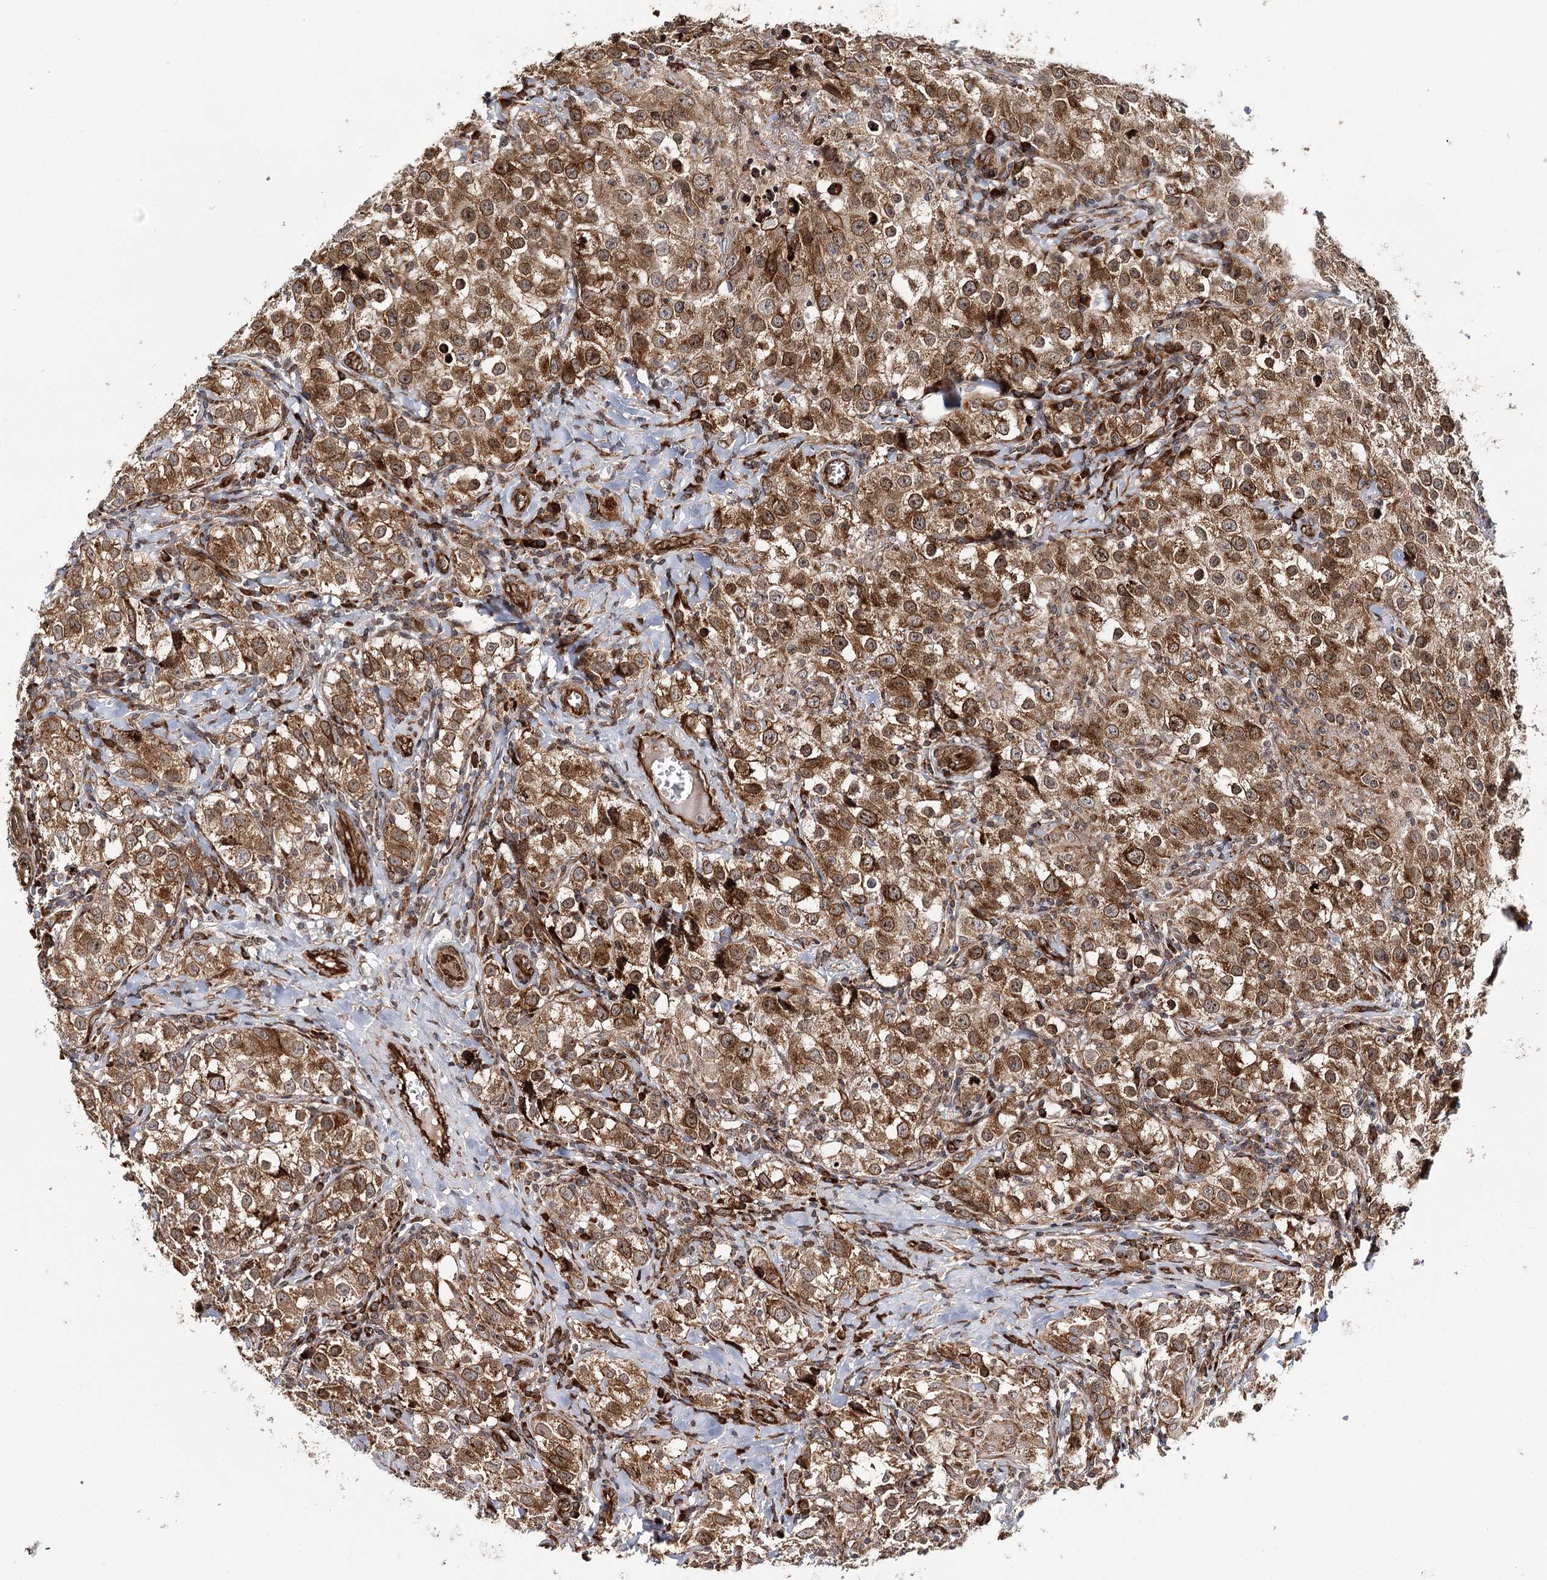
{"staining": {"intensity": "strong", "quantity": ">75%", "location": "cytoplasmic/membranous,nuclear"}, "tissue": "testis cancer", "cell_type": "Tumor cells", "image_type": "cancer", "snomed": [{"axis": "morphology", "description": "Seminoma, NOS"}, {"axis": "morphology", "description": "Carcinoma, Embryonal, NOS"}, {"axis": "topography", "description": "Testis"}], "caption": "Immunohistochemistry (IHC) photomicrograph of neoplastic tissue: human testis seminoma stained using immunohistochemistry reveals high levels of strong protein expression localized specifically in the cytoplasmic/membranous and nuclear of tumor cells, appearing as a cytoplasmic/membranous and nuclear brown color.", "gene": "MKNK1", "patient": {"sex": "male", "age": 43}}